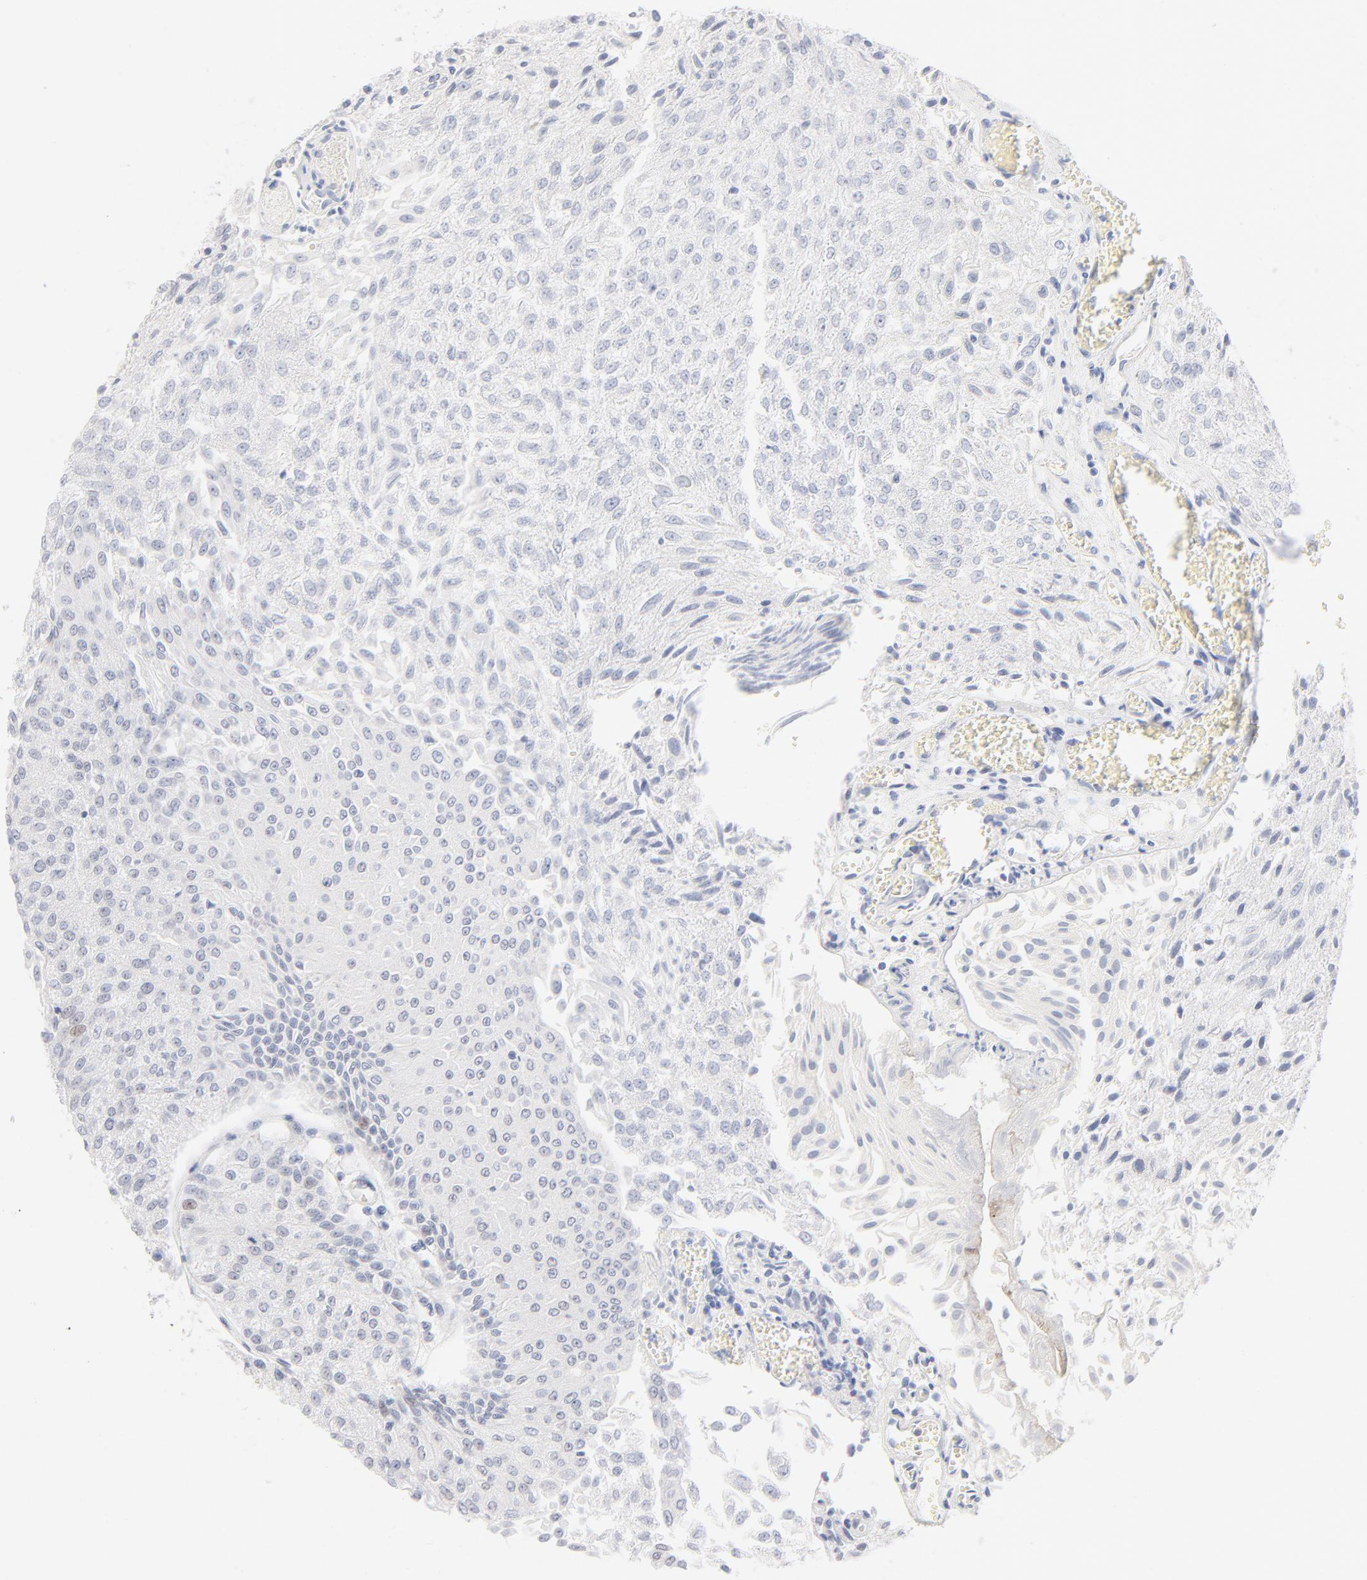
{"staining": {"intensity": "weak", "quantity": "<25%", "location": "nuclear"}, "tissue": "urothelial cancer", "cell_type": "Tumor cells", "image_type": "cancer", "snomed": [{"axis": "morphology", "description": "Urothelial carcinoma, Low grade"}, {"axis": "topography", "description": "Urinary bladder"}], "caption": "High magnification brightfield microscopy of urothelial cancer stained with DAB (3,3'-diaminobenzidine) (brown) and counterstained with hematoxylin (blue): tumor cells show no significant positivity.", "gene": "ONECUT1", "patient": {"sex": "male", "age": 86}}